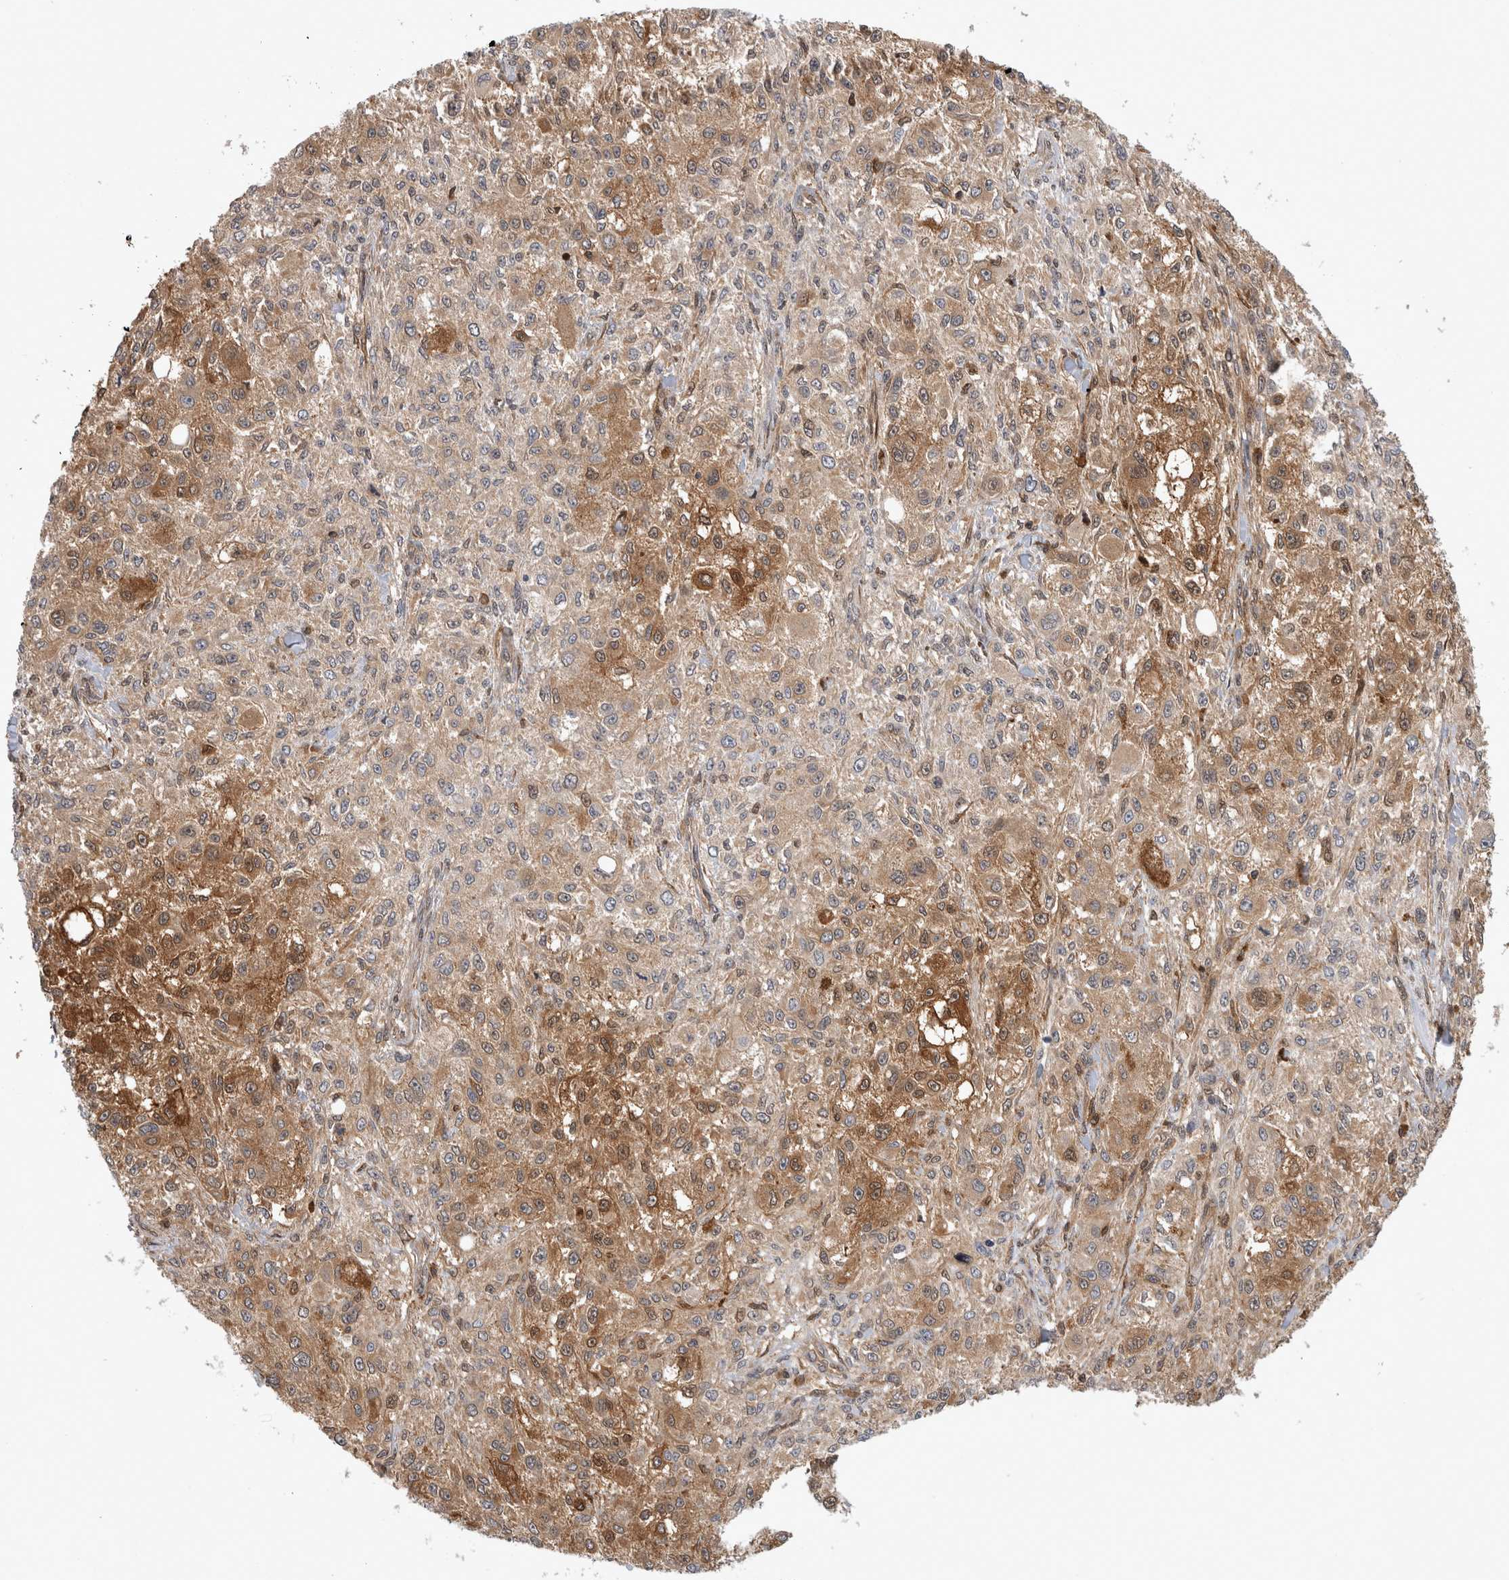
{"staining": {"intensity": "moderate", "quantity": "25%-75%", "location": "cytoplasmic/membranous"}, "tissue": "melanoma", "cell_type": "Tumor cells", "image_type": "cancer", "snomed": [{"axis": "morphology", "description": "Necrosis, NOS"}, {"axis": "morphology", "description": "Malignant melanoma, NOS"}, {"axis": "topography", "description": "Skin"}], "caption": "Brown immunohistochemical staining in melanoma demonstrates moderate cytoplasmic/membranous positivity in approximately 25%-75% of tumor cells.", "gene": "ASTN2", "patient": {"sex": "female", "age": 87}}